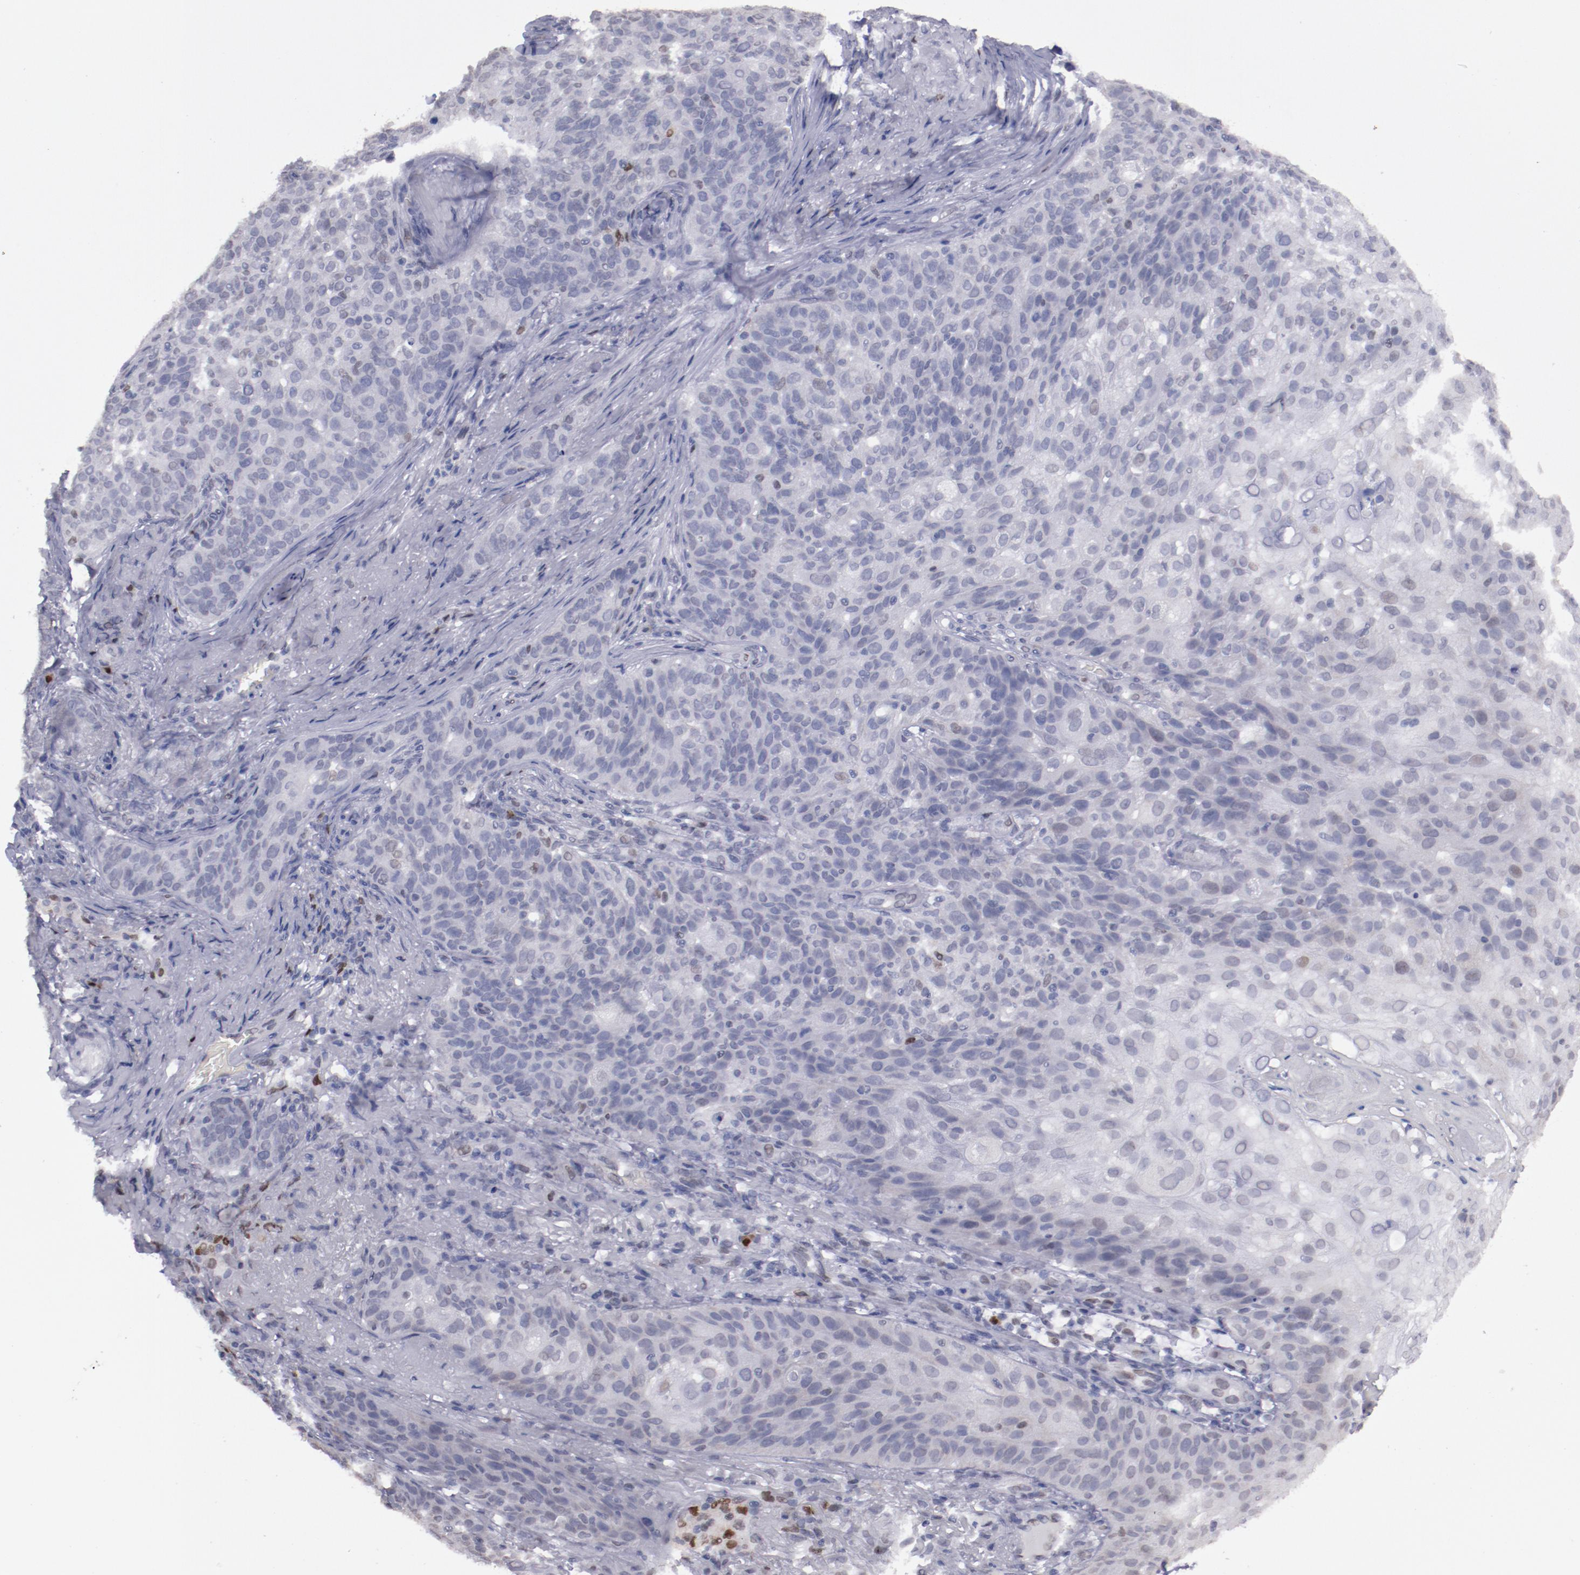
{"staining": {"intensity": "negative", "quantity": "none", "location": "none"}, "tissue": "skin cancer", "cell_type": "Tumor cells", "image_type": "cancer", "snomed": [{"axis": "morphology", "description": "Normal tissue, NOS"}, {"axis": "morphology", "description": "Squamous cell carcinoma, NOS"}, {"axis": "topography", "description": "Skin"}], "caption": "DAB immunohistochemical staining of human skin squamous cell carcinoma shows no significant positivity in tumor cells. The staining was performed using DAB (3,3'-diaminobenzidine) to visualize the protein expression in brown, while the nuclei were stained in blue with hematoxylin (Magnification: 20x).", "gene": "IRF4", "patient": {"sex": "female", "age": 83}}